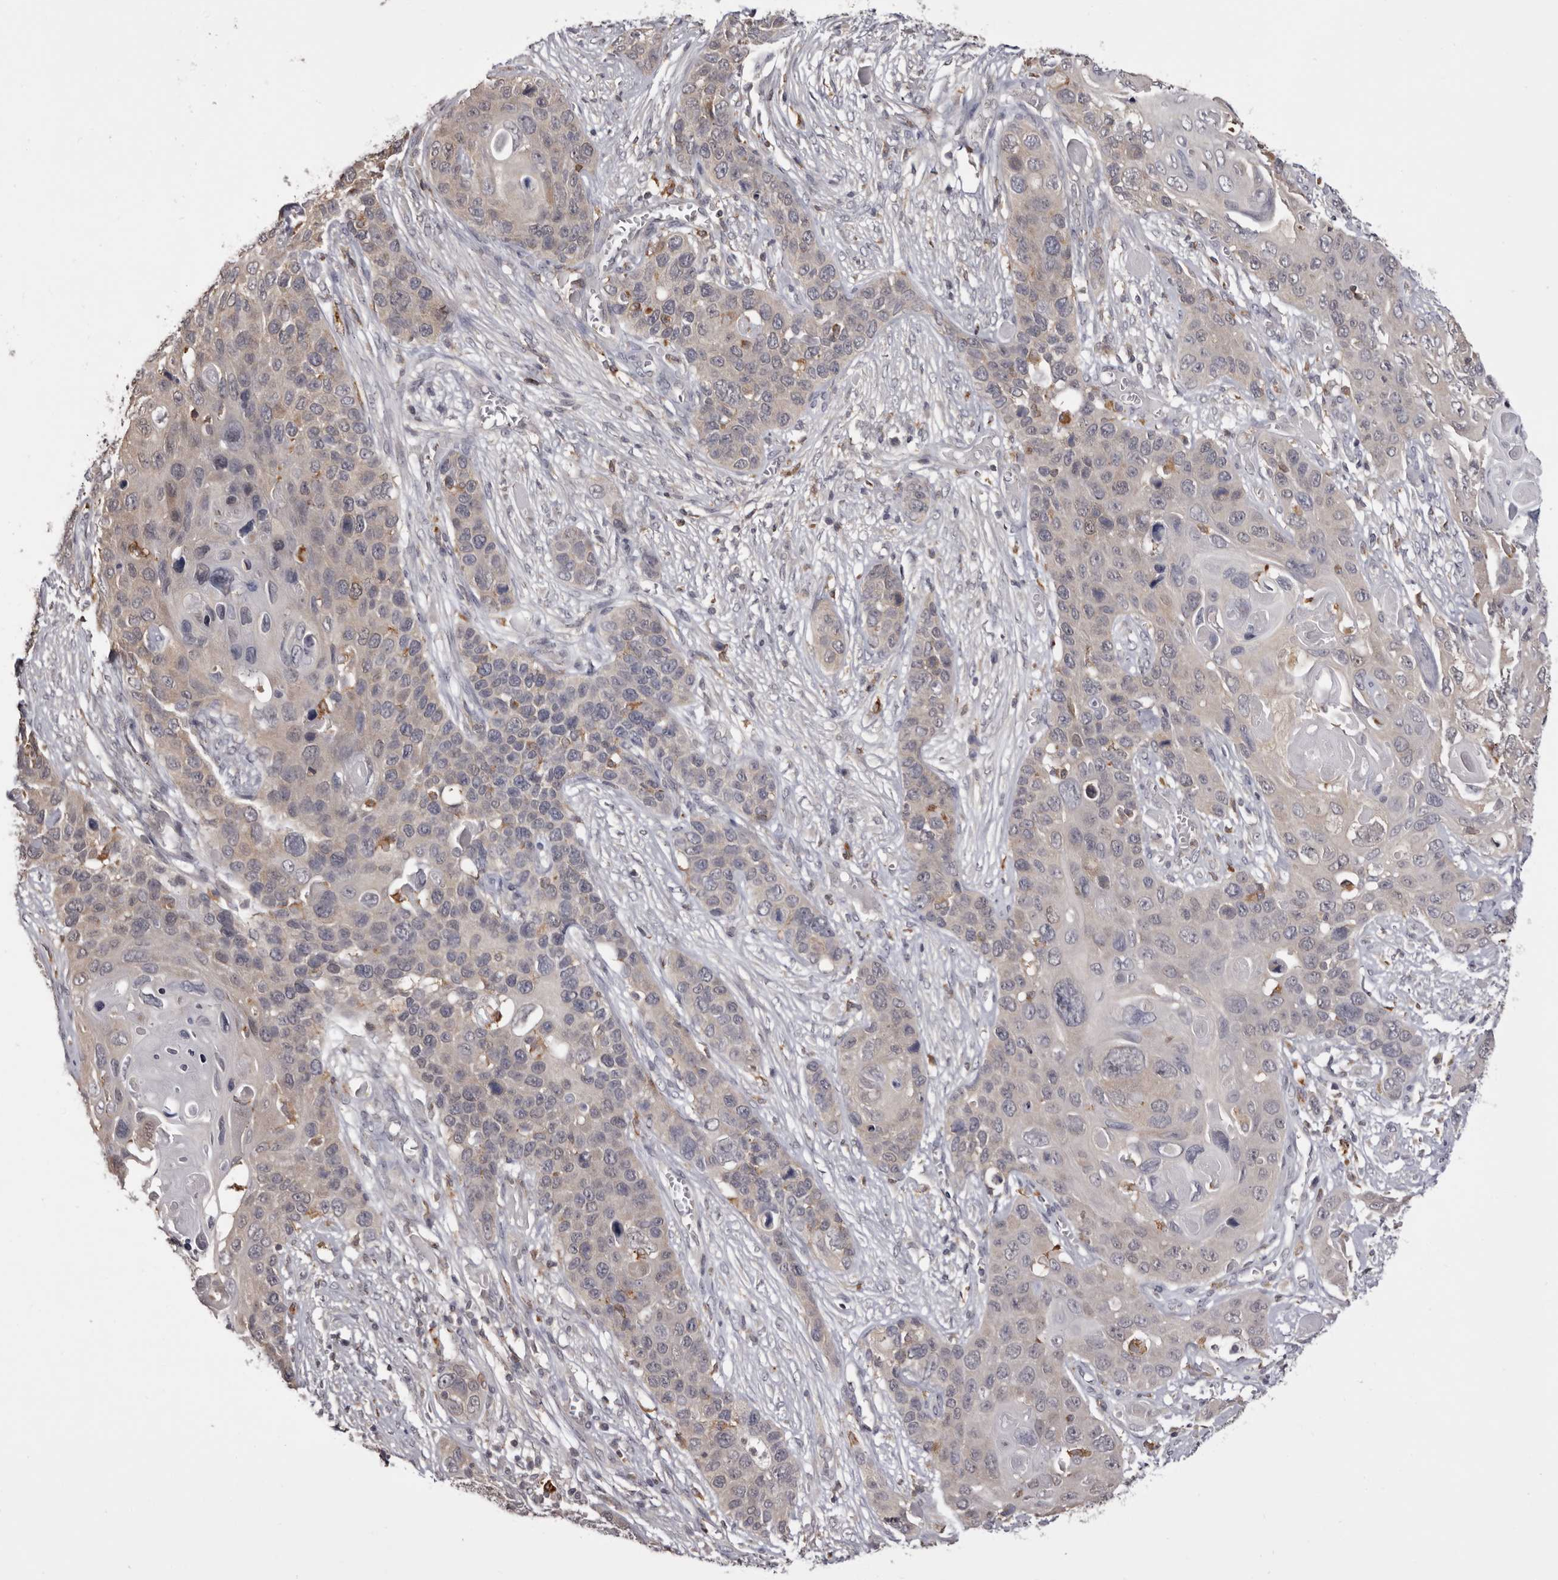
{"staining": {"intensity": "negative", "quantity": "none", "location": "none"}, "tissue": "skin cancer", "cell_type": "Tumor cells", "image_type": "cancer", "snomed": [{"axis": "morphology", "description": "Squamous cell carcinoma, NOS"}, {"axis": "topography", "description": "Skin"}], "caption": "High magnification brightfield microscopy of skin squamous cell carcinoma stained with DAB (3,3'-diaminobenzidine) (brown) and counterstained with hematoxylin (blue): tumor cells show no significant expression.", "gene": "TNNI1", "patient": {"sex": "male", "age": 55}}